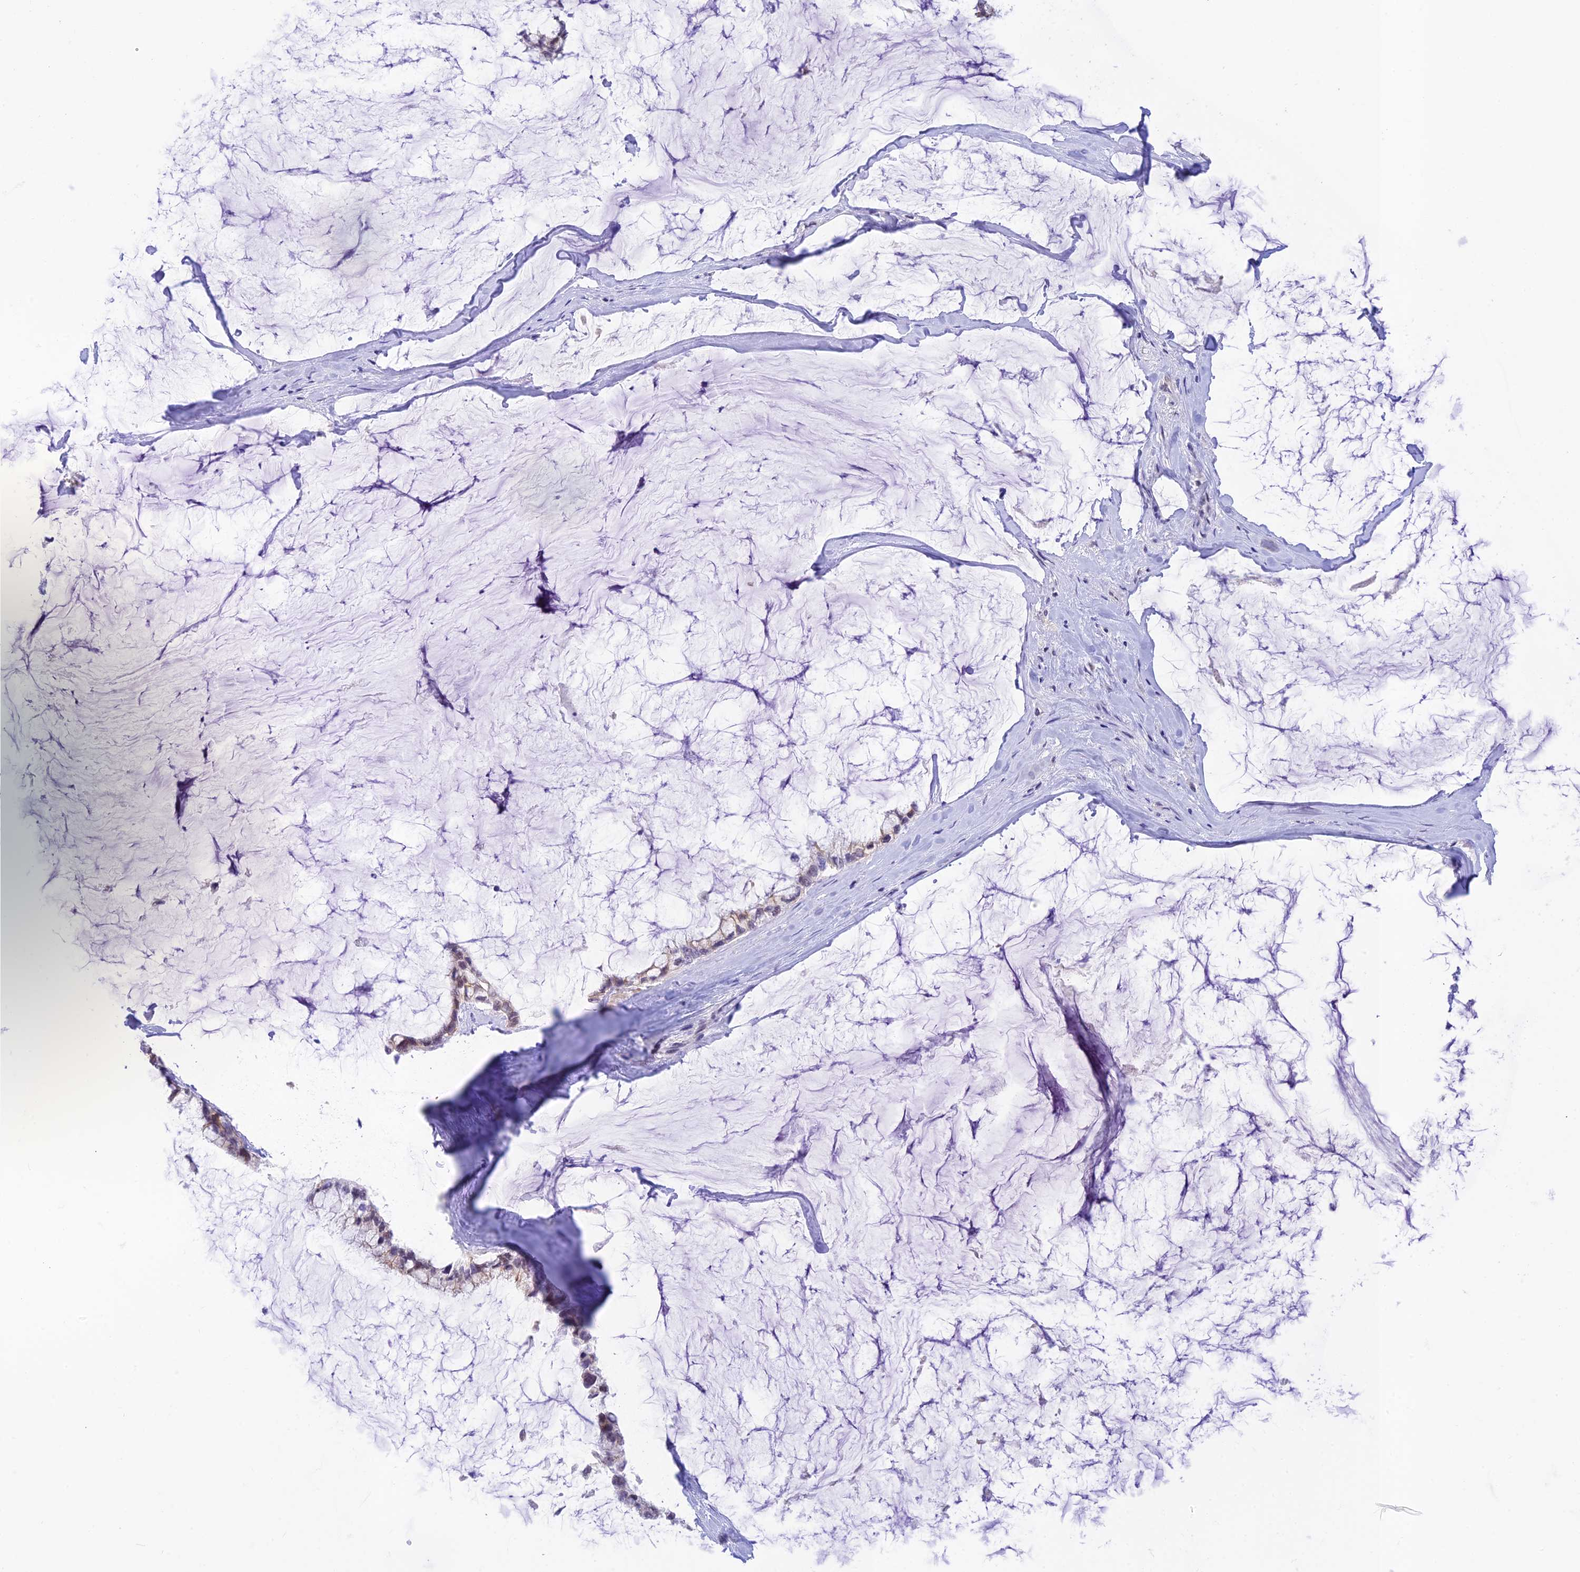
{"staining": {"intensity": "weak", "quantity": "<25%", "location": "cytoplasmic/membranous"}, "tissue": "ovarian cancer", "cell_type": "Tumor cells", "image_type": "cancer", "snomed": [{"axis": "morphology", "description": "Cystadenocarcinoma, mucinous, NOS"}, {"axis": "topography", "description": "Ovary"}], "caption": "Immunohistochemistry image of neoplastic tissue: ovarian cancer stained with DAB (3,3'-diaminobenzidine) demonstrates no significant protein staining in tumor cells.", "gene": "THAP11", "patient": {"sex": "female", "age": 39}}